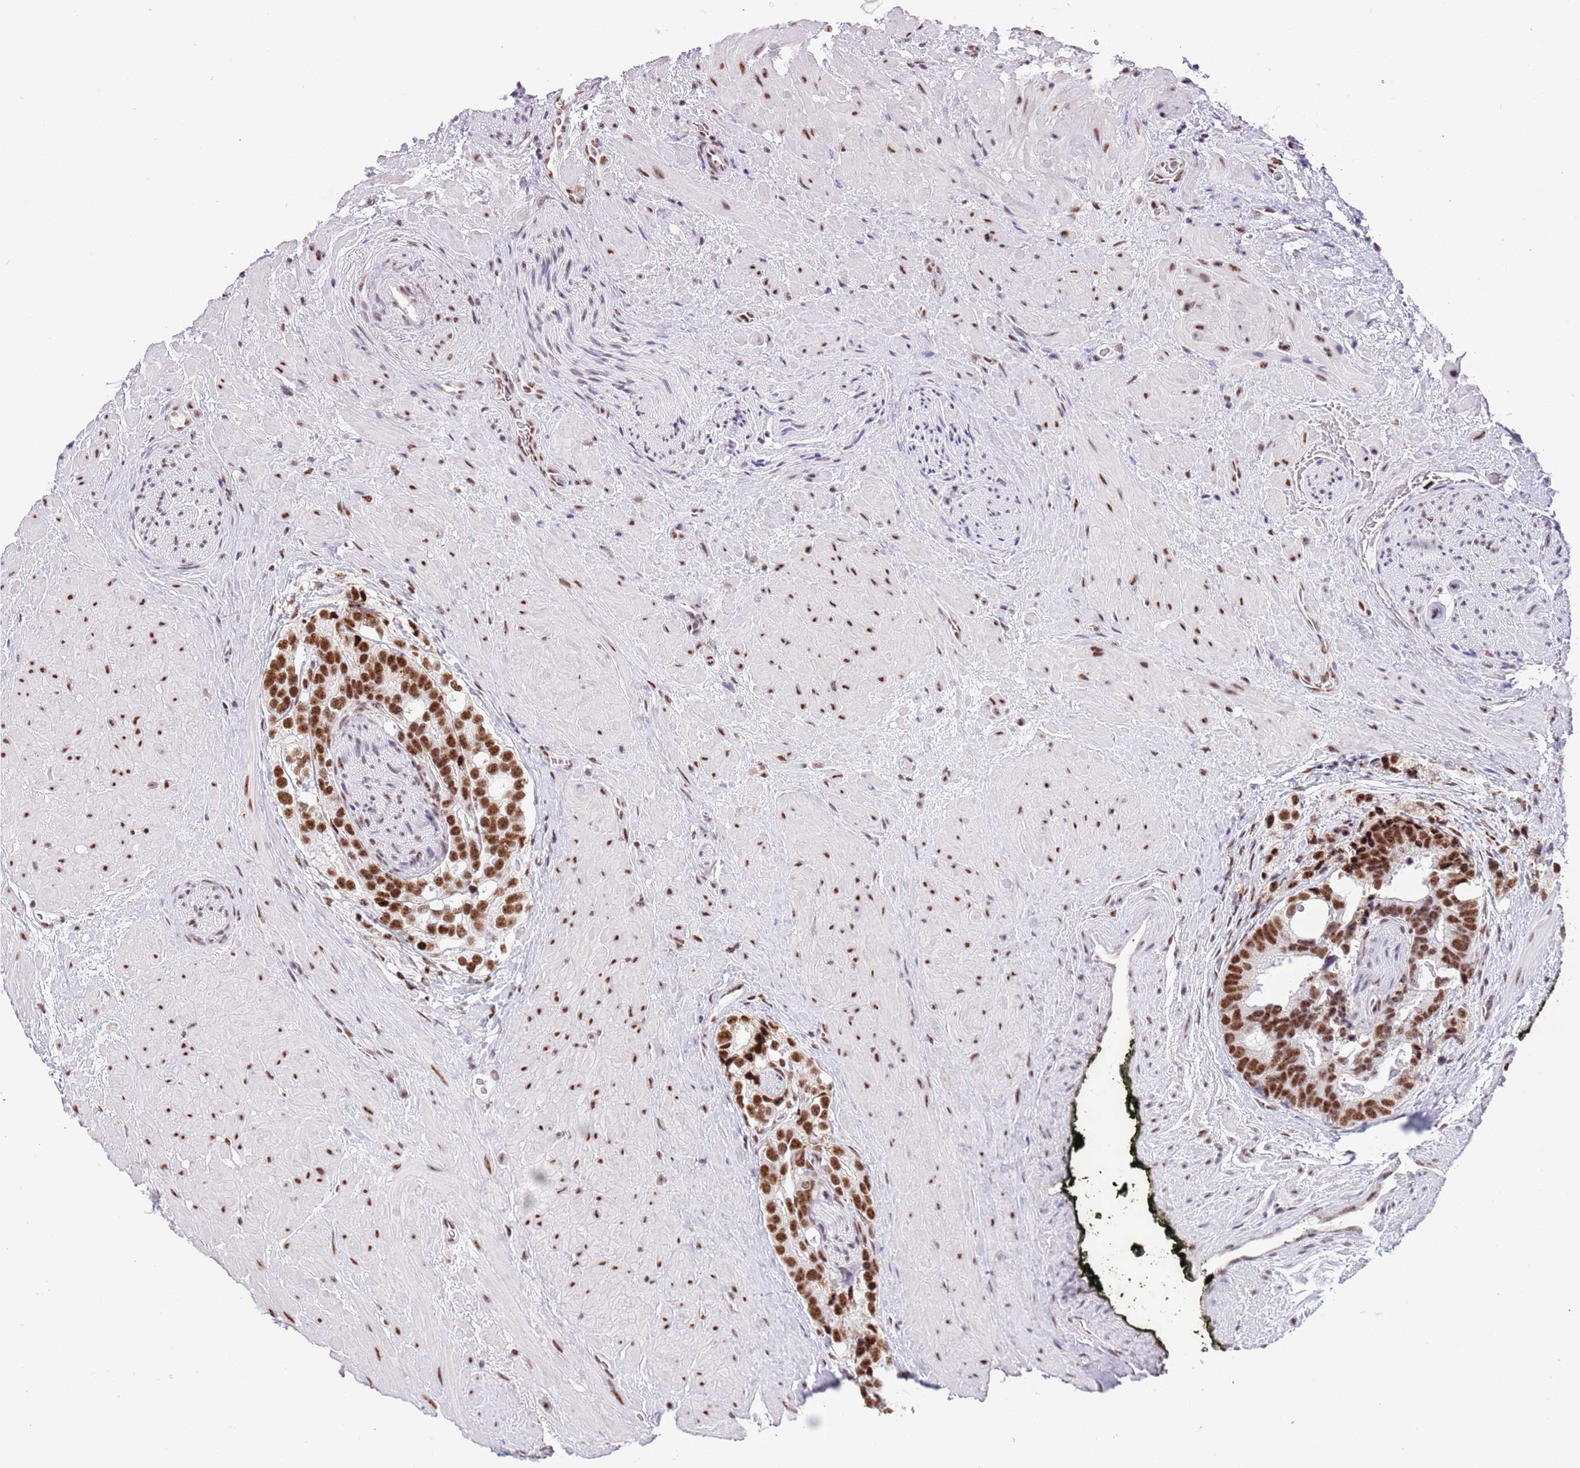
{"staining": {"intensity": "strong", "quantity": ">75%", "location": "nuclear"}, "tissue": "prostate cancer", "cell_type": "Tumor cells", "image_type": "cancer", "snomed": [{"axis": "morphology", "description": "Adenocarcinoma, High grade"}, {"axis": "topography", "description": "Prostate"}], "caption": "Immunohistochemistry (IHC) photomicrograph of prostate high-grade adenocarcinoma stained for a protein (brown), which demonstrates high levels of strong nuclear positivity in about >75% of tumor cells.", "gene": "SF3A2", "patient": {"sex": "male", "age": 74}}